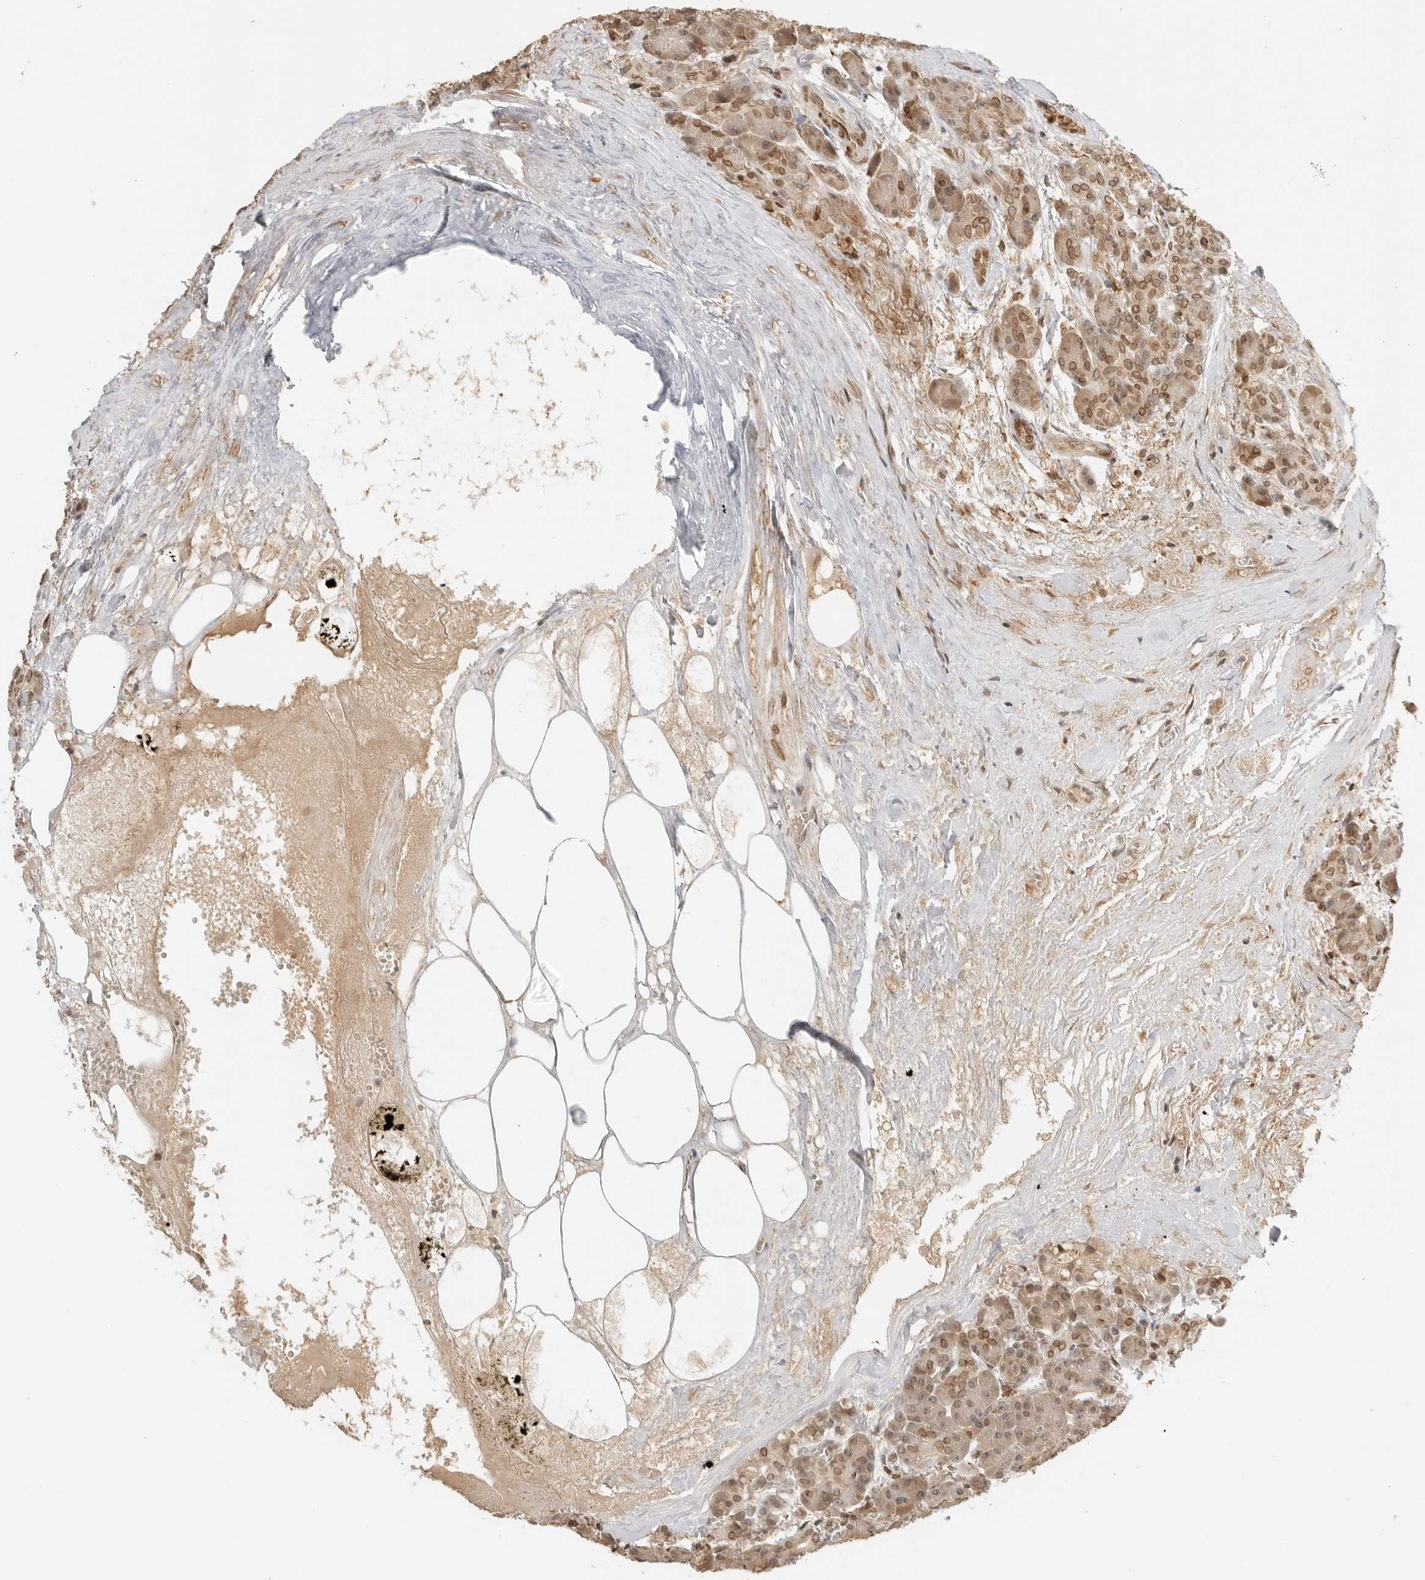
{"staining": {"intensity": "moderate", "quantity": ">75%", "location": "cytoplasmic/membranous,nuclear"}, "tissue": "pancreas", "cell_type": "Exocrine glandular cells", "image_type": "normal", "snomed": [{"axis": "morphology", "description": "Normal tissue, NOS"}, {"axis": "topography", "description": "Pancreas"}], "caption": "A brown stain shows moderate cytoplasmic/membranous,nuclear positivity of a protein in exocrine glandular cells of benign pancreas. (Brightfield microscopy of DAB IHC at high magnification).", "gene": "POLH", "patient": {"sex": "male", "age": 63}}